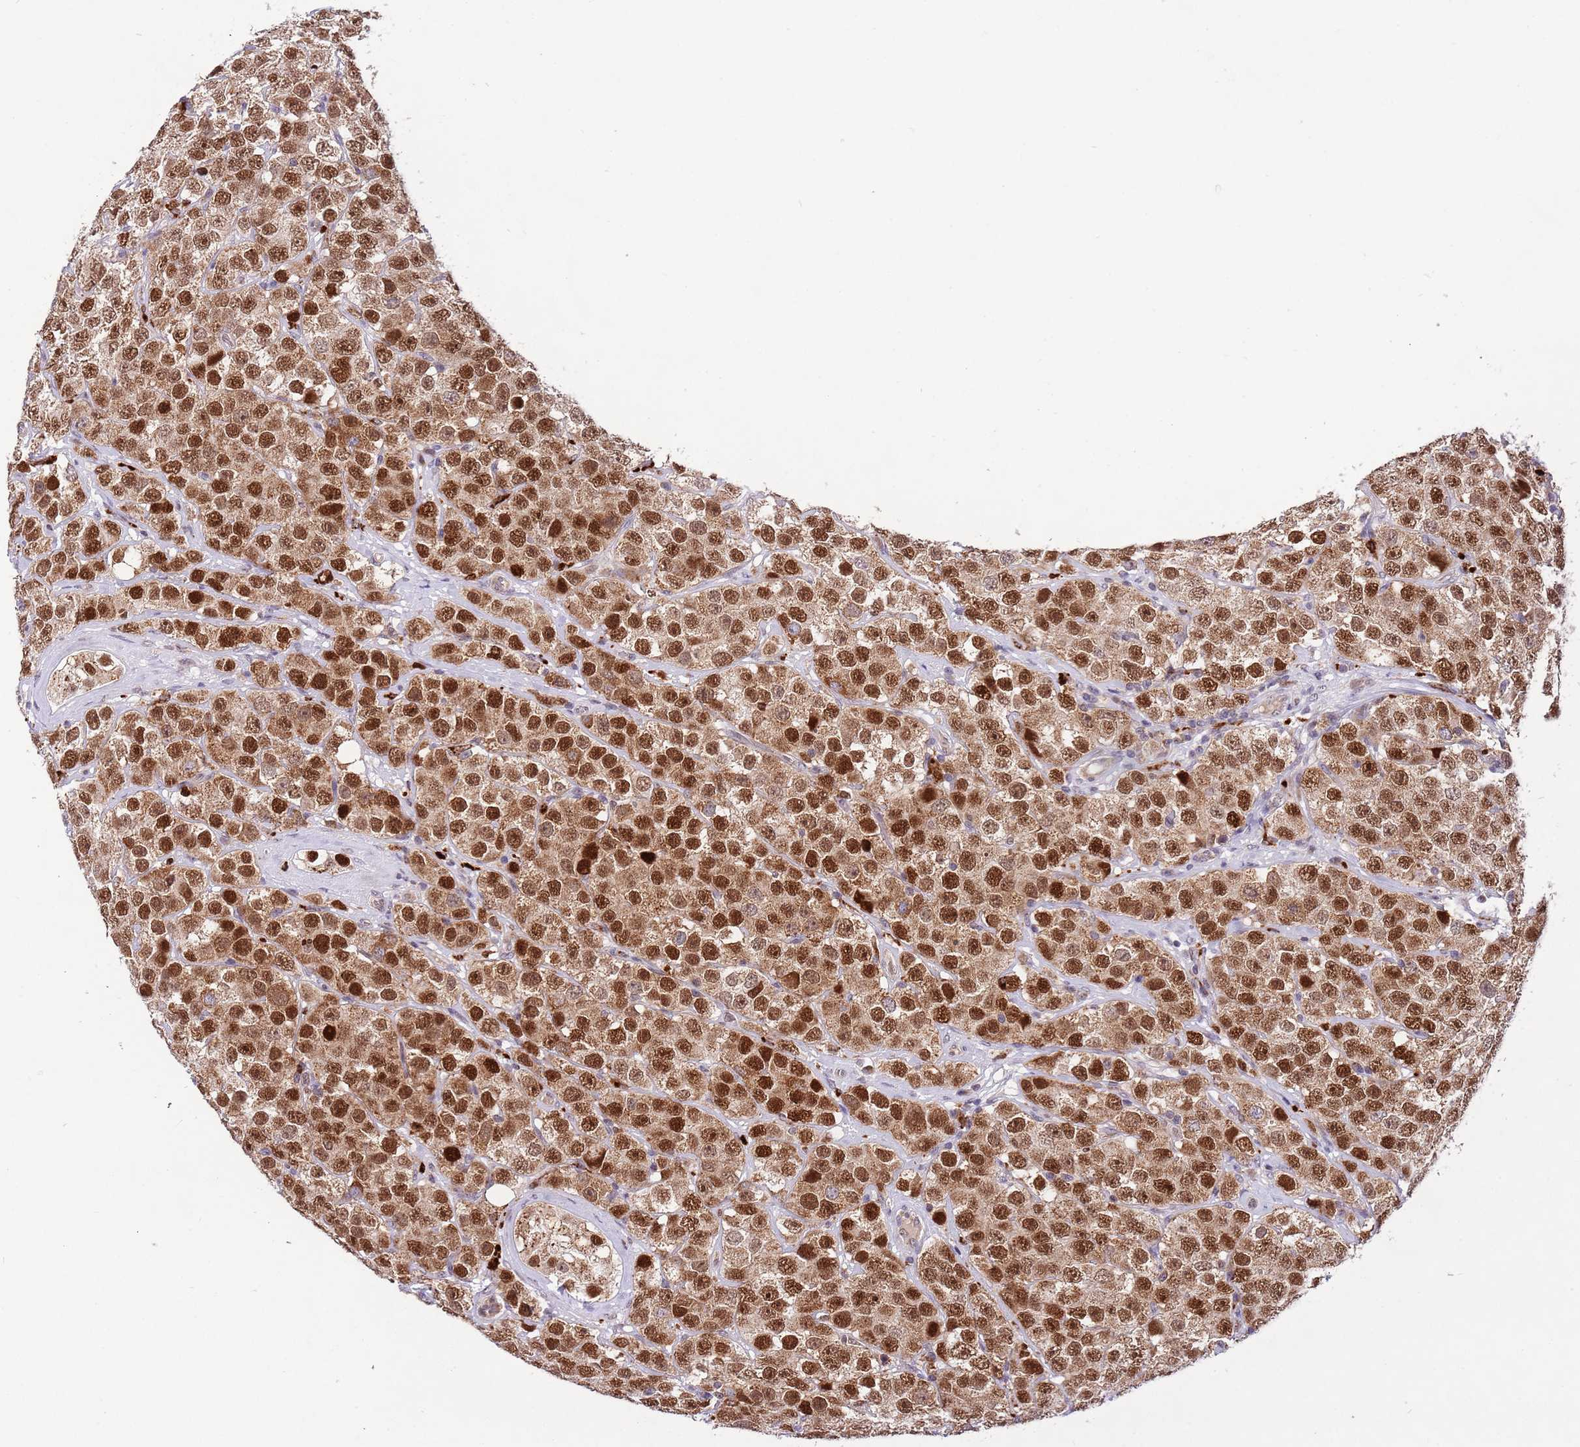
{"staining": {"intensity": "strong", "quantity": ">75%", "location": "nuclear"}, "tissue": "testis cancer", "cell_type": "Tumor cells", "image_type": "cancer", "snomed": [{"axis": "morphology", "description": "Seminoma, NOS"}, {"axis": "topography", "description": "Testis"}], "caption": "The histopathology image exhibits staining of testis cancer (seminoma), revealing strong nuclear protein staining (brown color) within tumor cells. Ihc stains the protein of interest in brown and the nuclei are stained blue.", "gene": "TRIM27", "patient": {"sex": "male", "age": 28}}